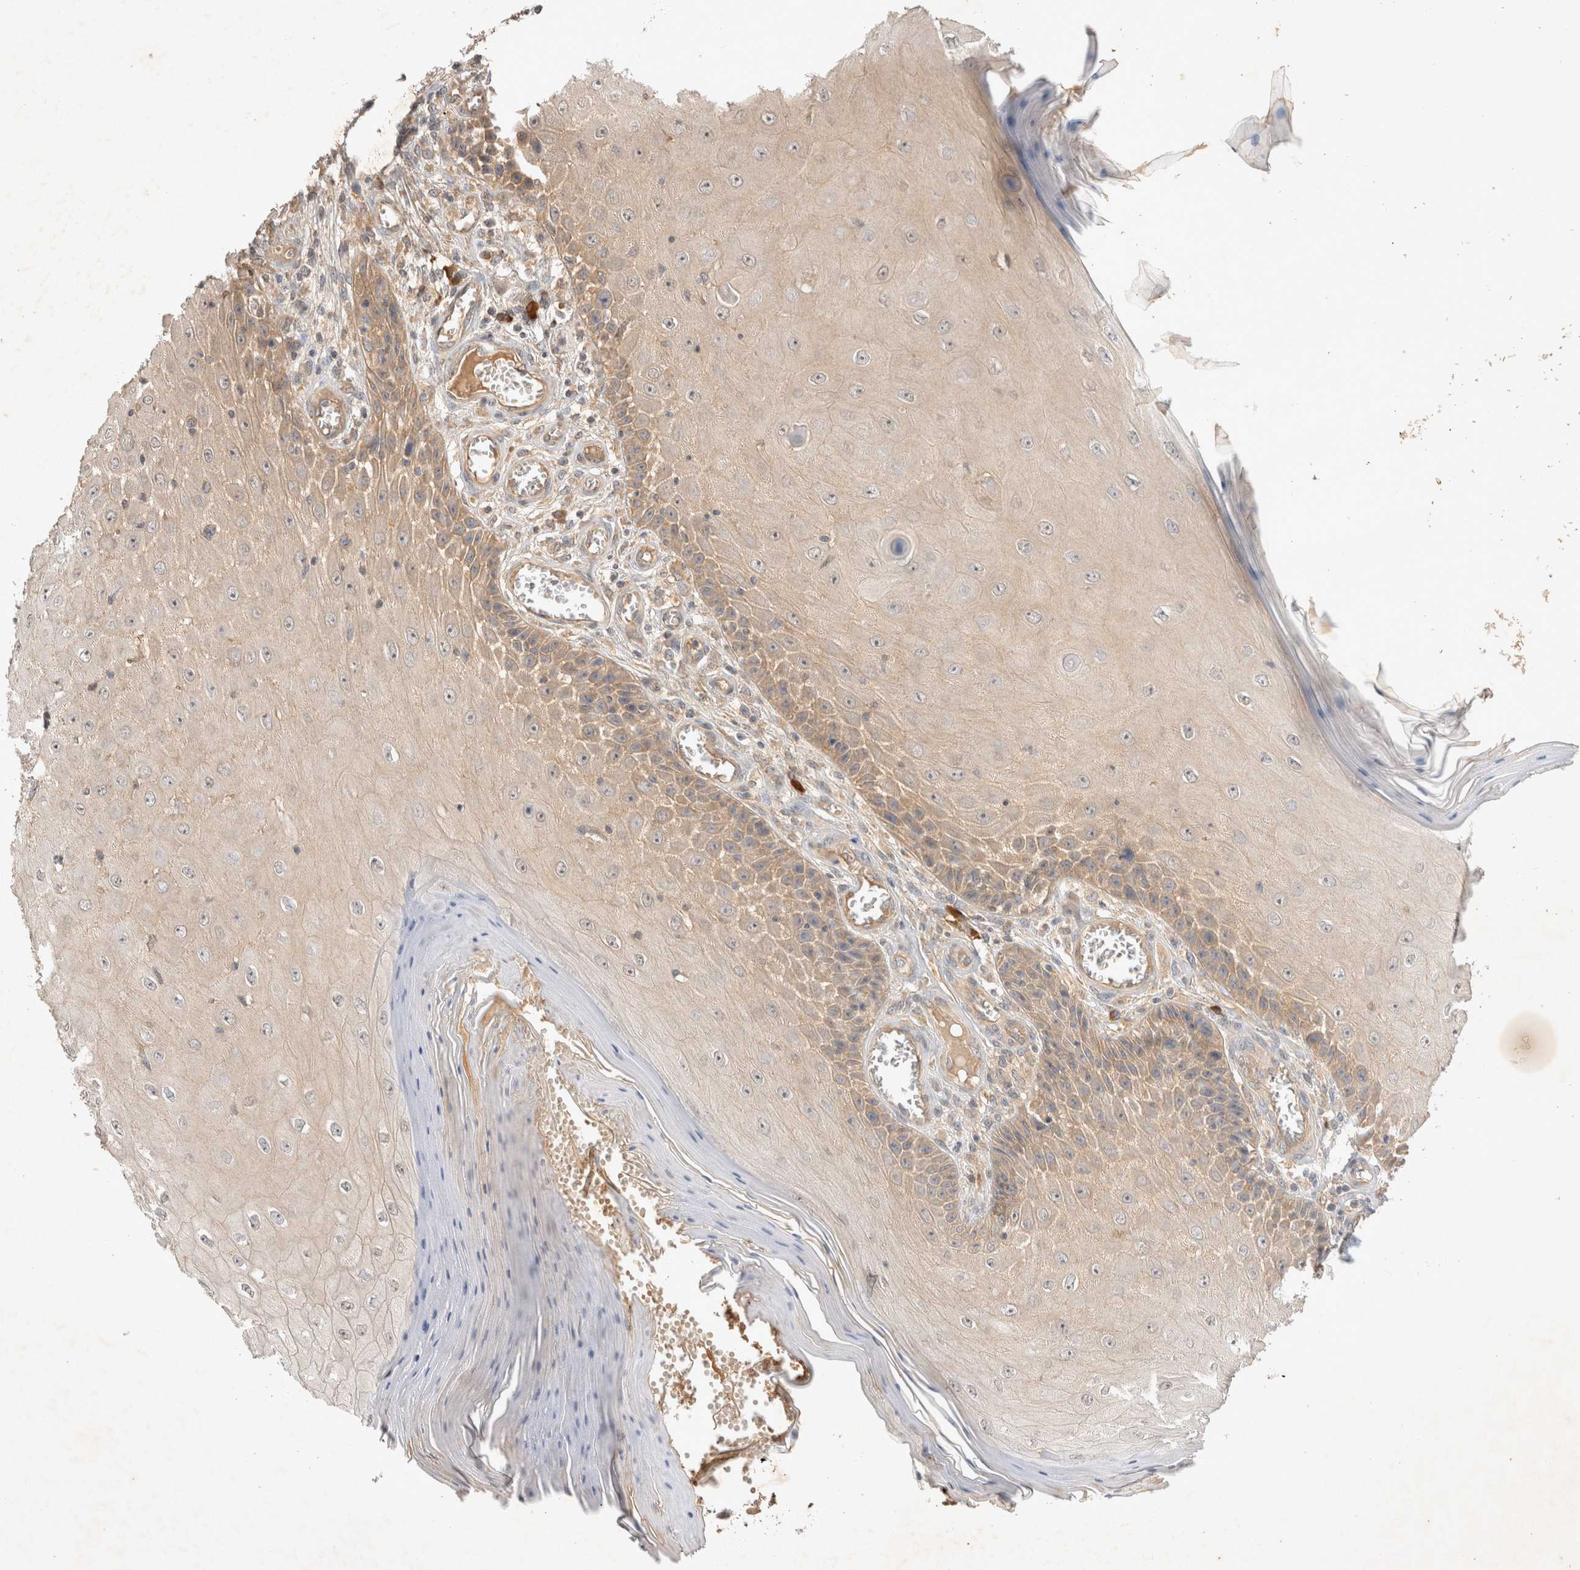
{"staining": {"intensity": "weak", "quantity": ">75%", "location": "cytoplasmic/membranous"}, "tissue": "skin cancer", "cell_type": "Tumor cells", "image_type": "cancer", "snomed": [{"axis": "morphology", "description": "Squamous cell carcinoma, NOS"}, {"axis": "topography", "description": "Skin"}], "caption": "Tumor cells reveal weak cytoplasmic/membranous staining in about >75% of cells in skin squamous cell carcinoma.", "gene": "YES1", "patient": {"sex": "female", "age": 73}}